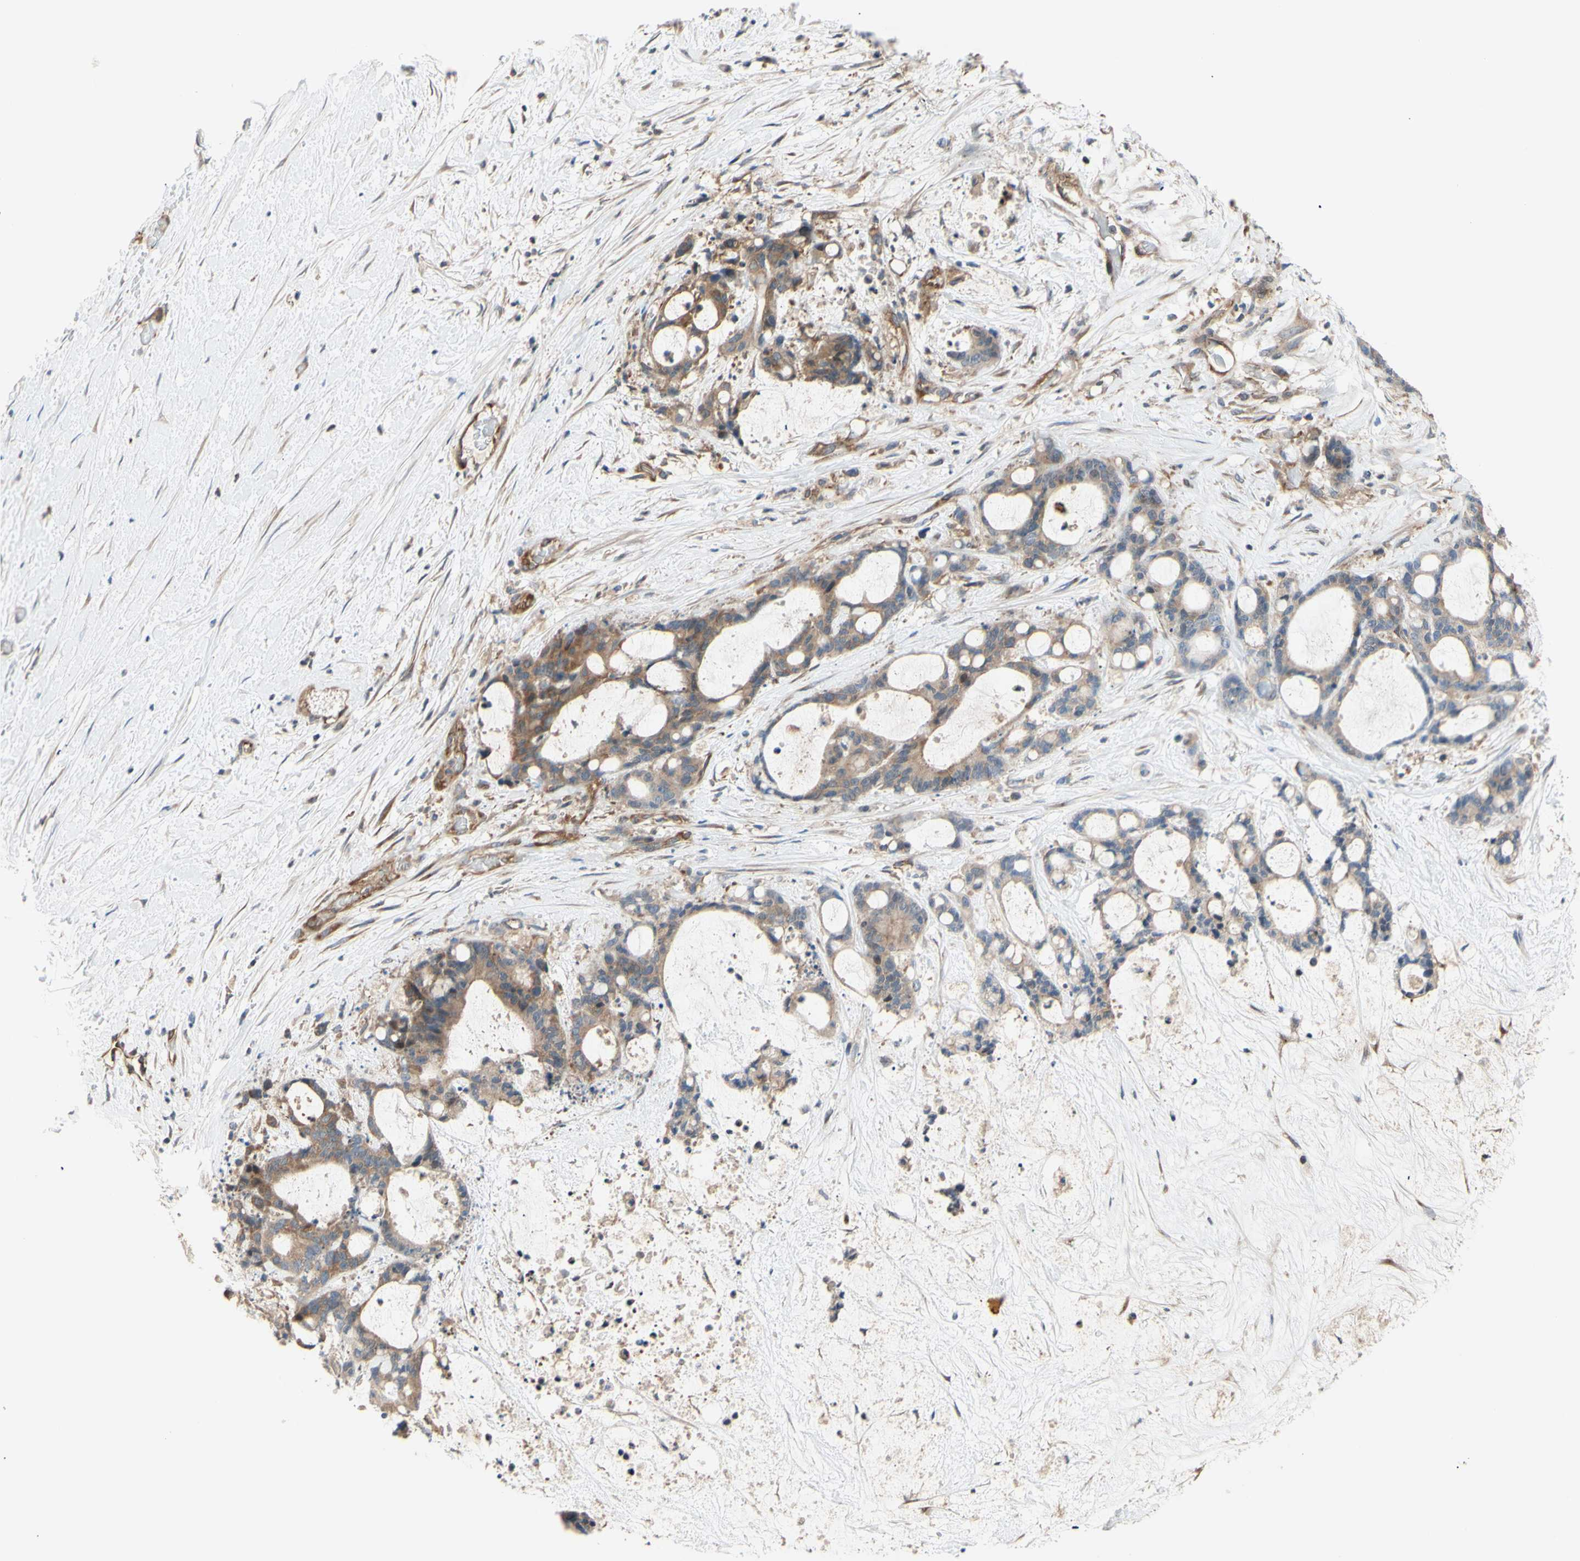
{"staining": {"intensity": "moderate", "quantity": ">75%", "location": "cytoplasmic/membranous"}, "tissue": "liver cancer", "cell_type": "Tumor cells", "image_type": "cancer", "snomed": [{"axis": "morphology", "description": "Cholangiocarcinoma"}, {"axis": "topography", "description": "Liver"}], "caption": "Immunohistochemistry micrograph of neoplastic tissue: human liver cholangiocarcinoma stained using IHC shows medium levels of moderate protein expression localized specifically in the cytoplasmic/membranous of tumor cells, appearing as a cytoplasmic/membranous brown color.", "gene": "DYNLRB1", "patient": {"sex": "female", "age": 73}}